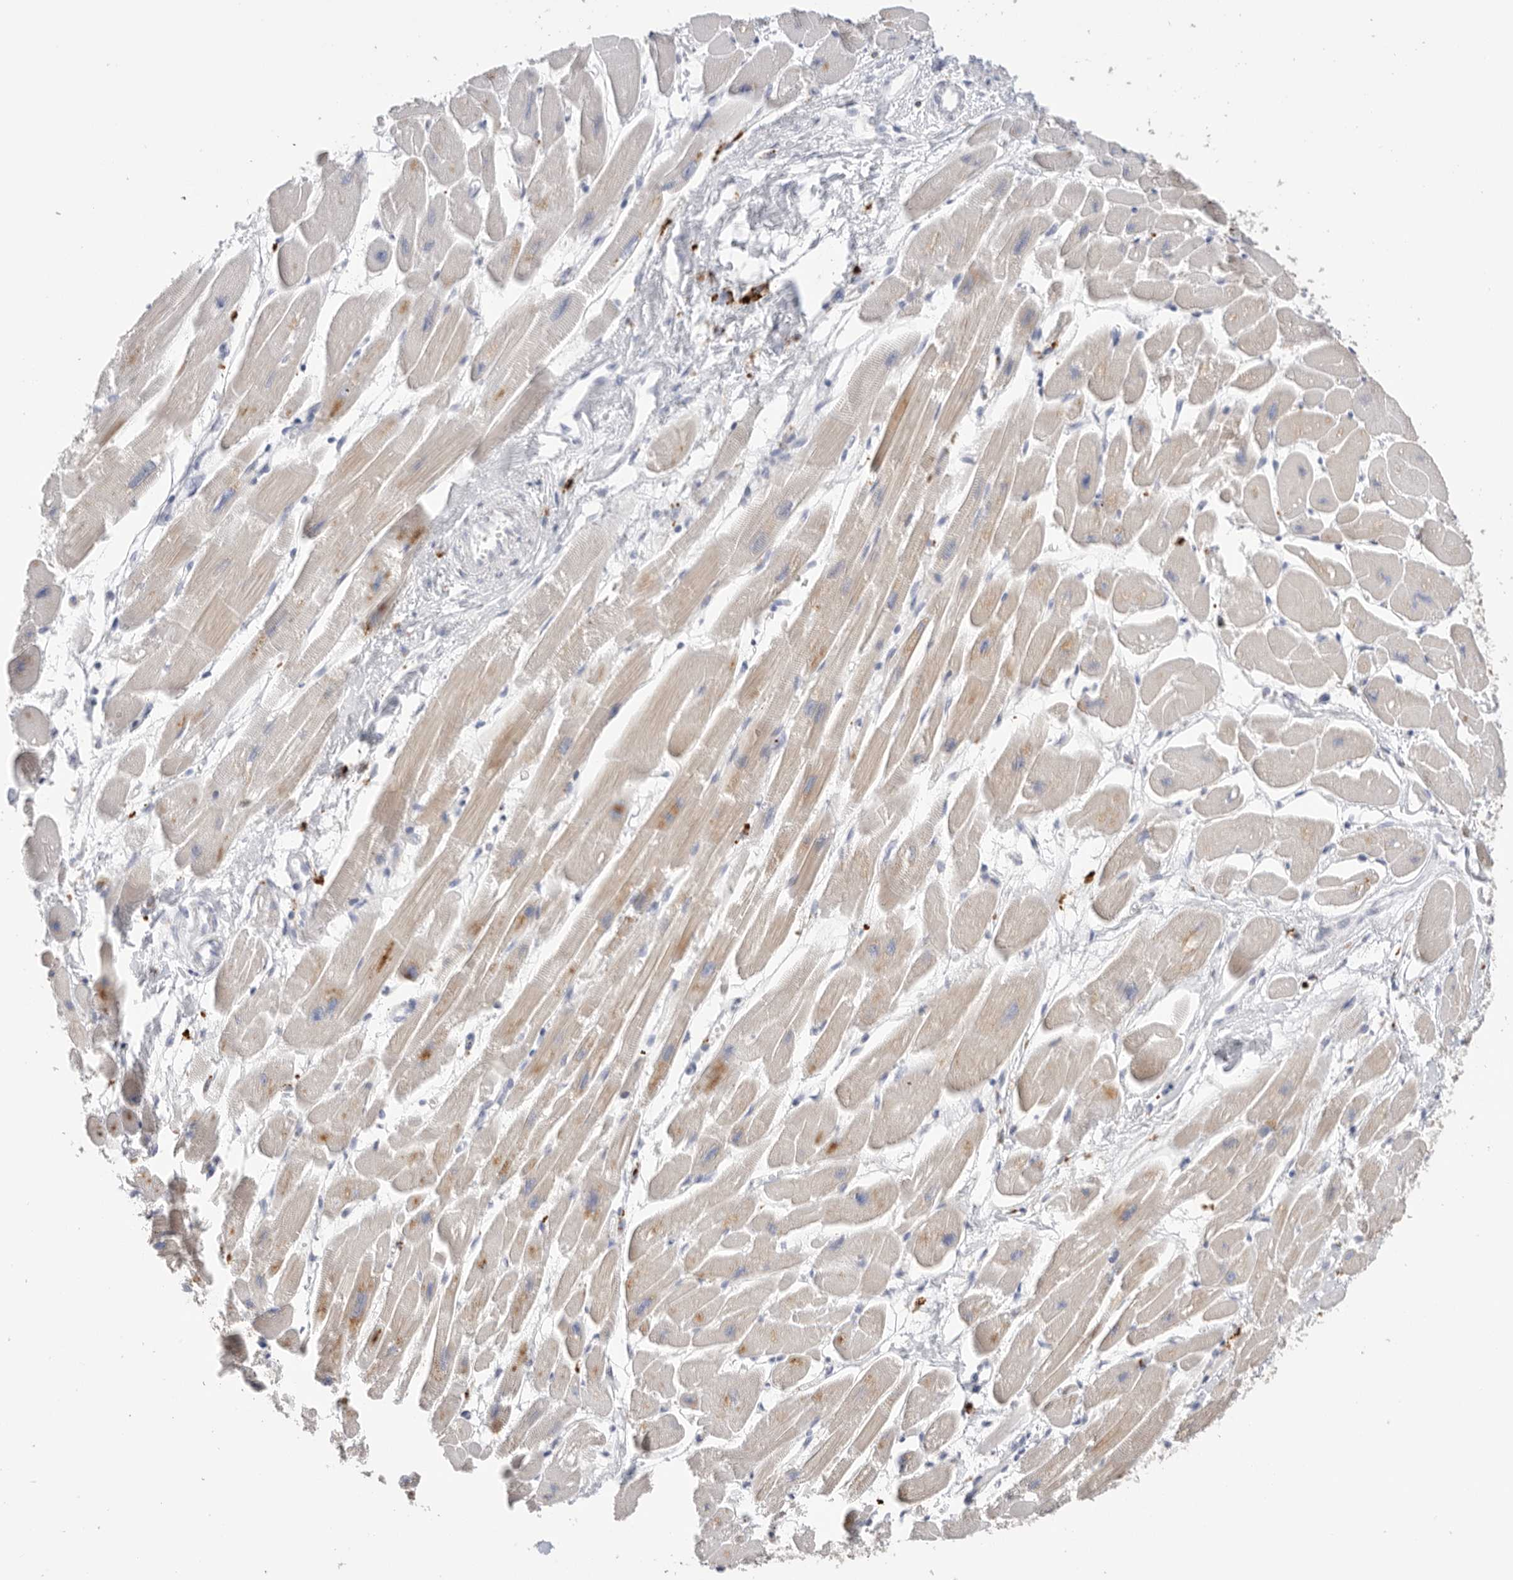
{"staining": {"intensity": "moderate", "quantity": "<25%", "location": "cytoplasmic/membranous"}, "tissue": "heart muscle", "cell_type": "Cardiomyocytes", "image_type": "normal", "snomed": [{"axis": "morphology", "description": "Normal tissue, NOS"}, {"axis": "topography", "description": "Heart"}], "caption": "Immunohistochemistry of normal human heart muscle displays low levels of moderate cytoplasmic/membranous expression in approximately <25% of cardiomyocytes.", "gene": "GGH", "patient": {"sex": "female", "age": 54}}